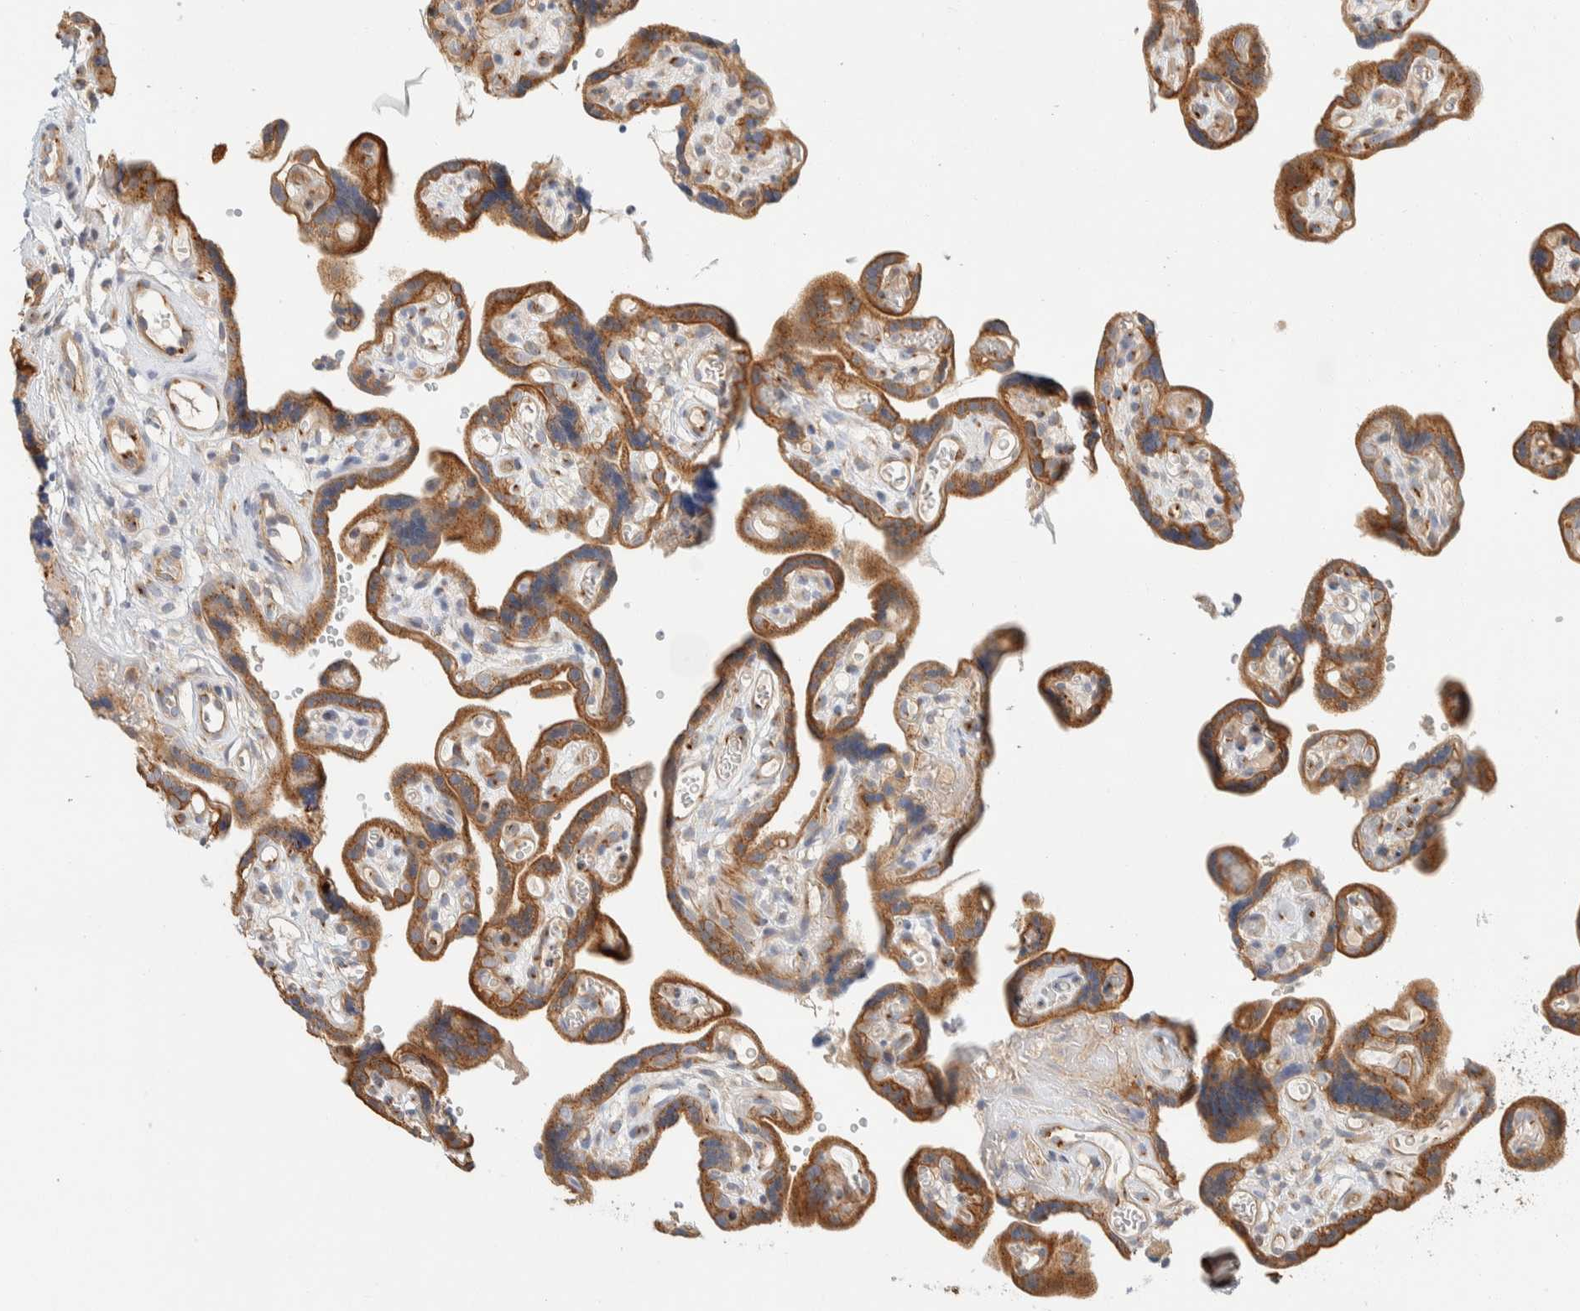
{"staining": {"intensity": "weak", "quantity": ">75%", "location": "cytoplasmic/membranous"}, "tissue": "placenta", "cell_type": "Decidual cells", "image_type": "normal", "snomed": [{"axis": "morphology", "description": "Normal tissue, NOS"}, {"axis": "topography", "description": "Placenta"}], "caption": "The histopathology image displays staining of benign placenta, revealing weak cytoplasmic/membranous protein expression (brown color) within decidual cells. (DAB (3,3'-diaminobenzidine) = brown stain, brightfield microscopy at high magnification).", "gene": "TMEM184B", "patient": {"sex": "female", "age": 30}}